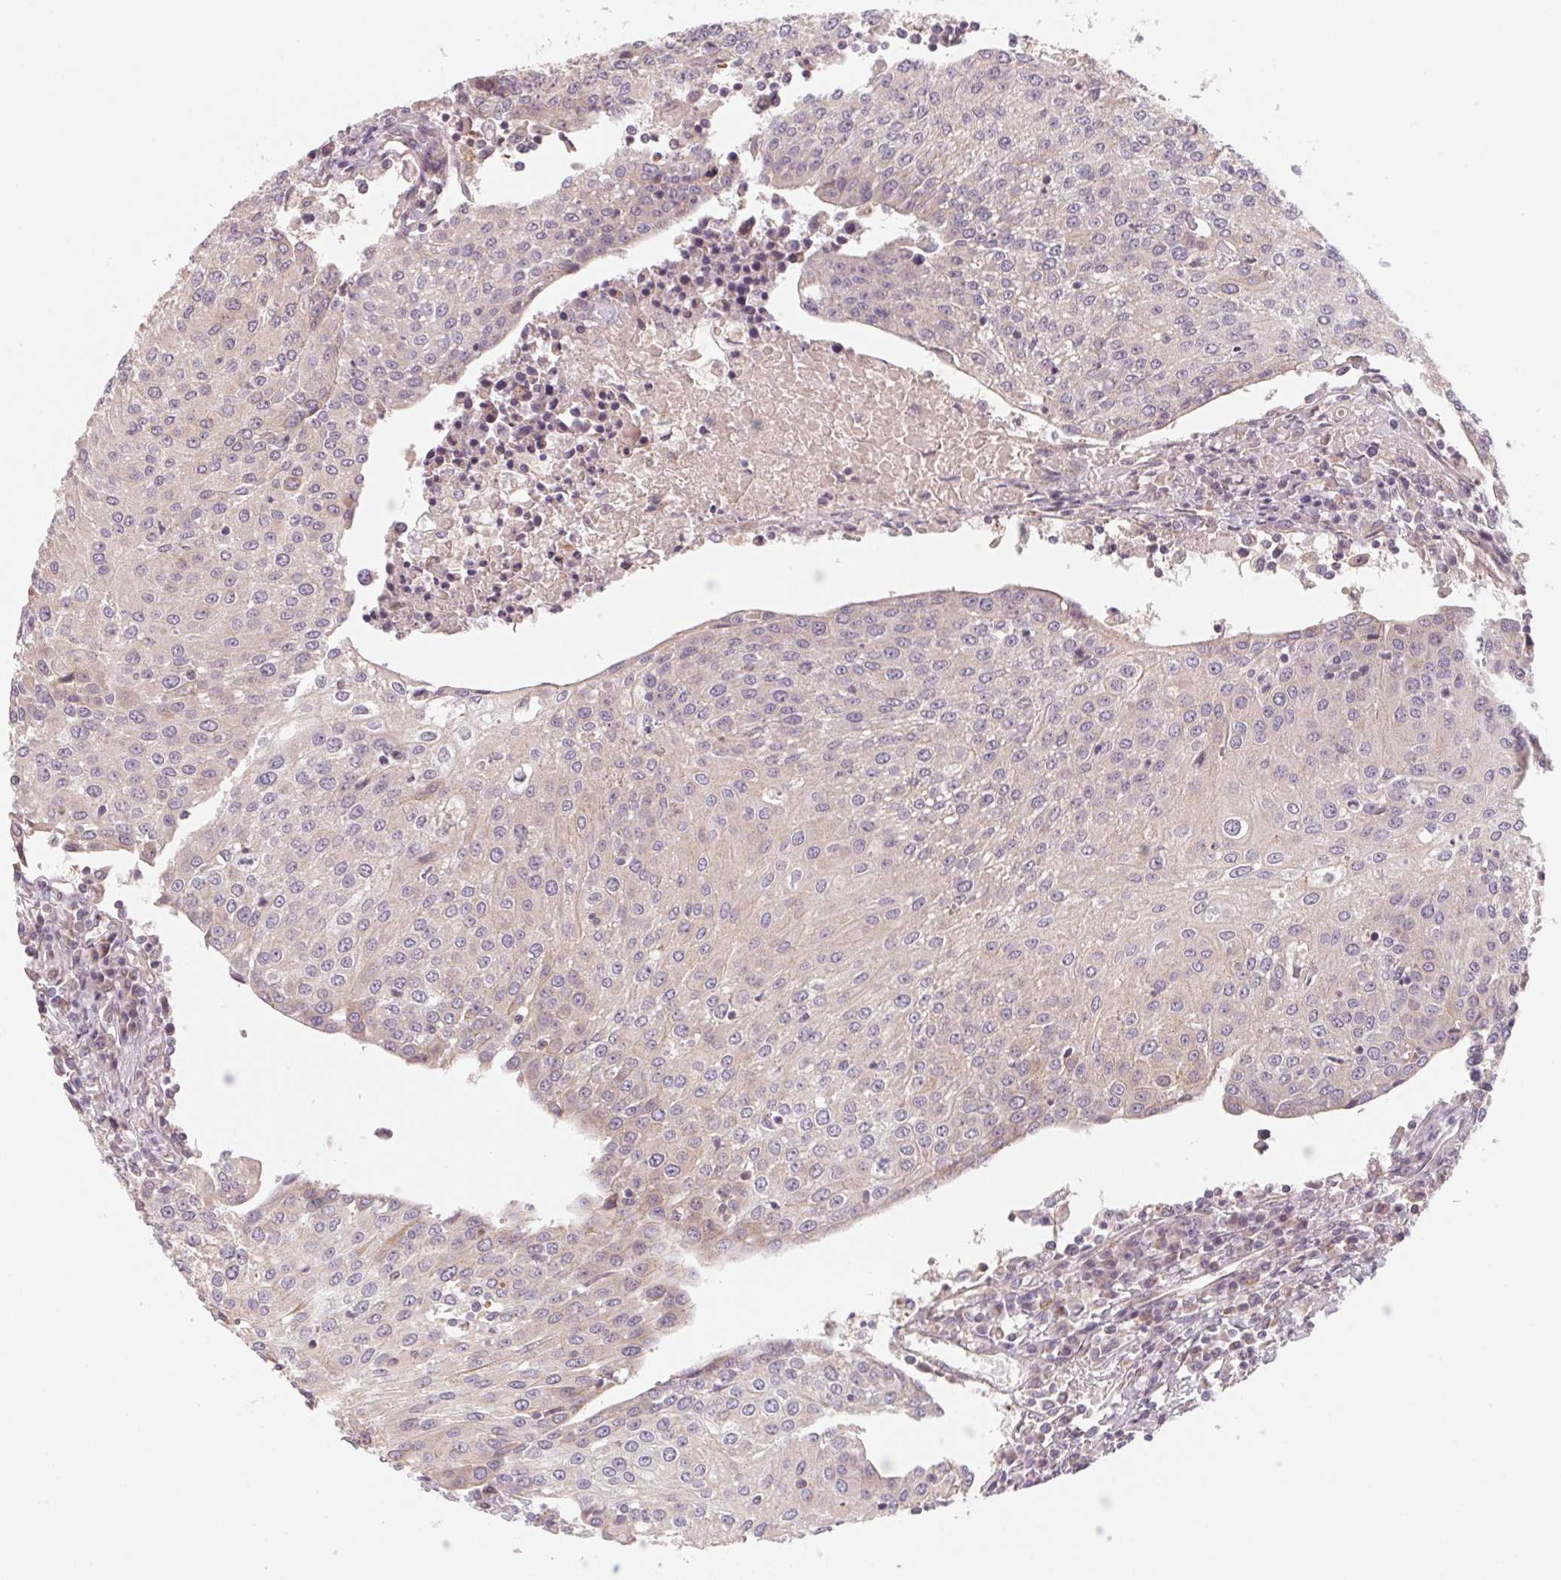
{"staining": {"intensity": "weak", "quantity": "<25%", "location": "cytoplasmic/membranous"}, "tissue": "urothelial cancer", "cell_type": "Tumor cells", "image_type": "cancer", "snomed": [{"axis": "morphology", "description": "Urothelial carcinoma, High grade"}, {"axis": "topography", "description": "Urinary bladder"}], "caption": "An image of urothelial cancer stained for a protein shows no brown staining in tumor cells.", "gene": "CCDC112", "patient": {"sex": "female", "age": 85}}